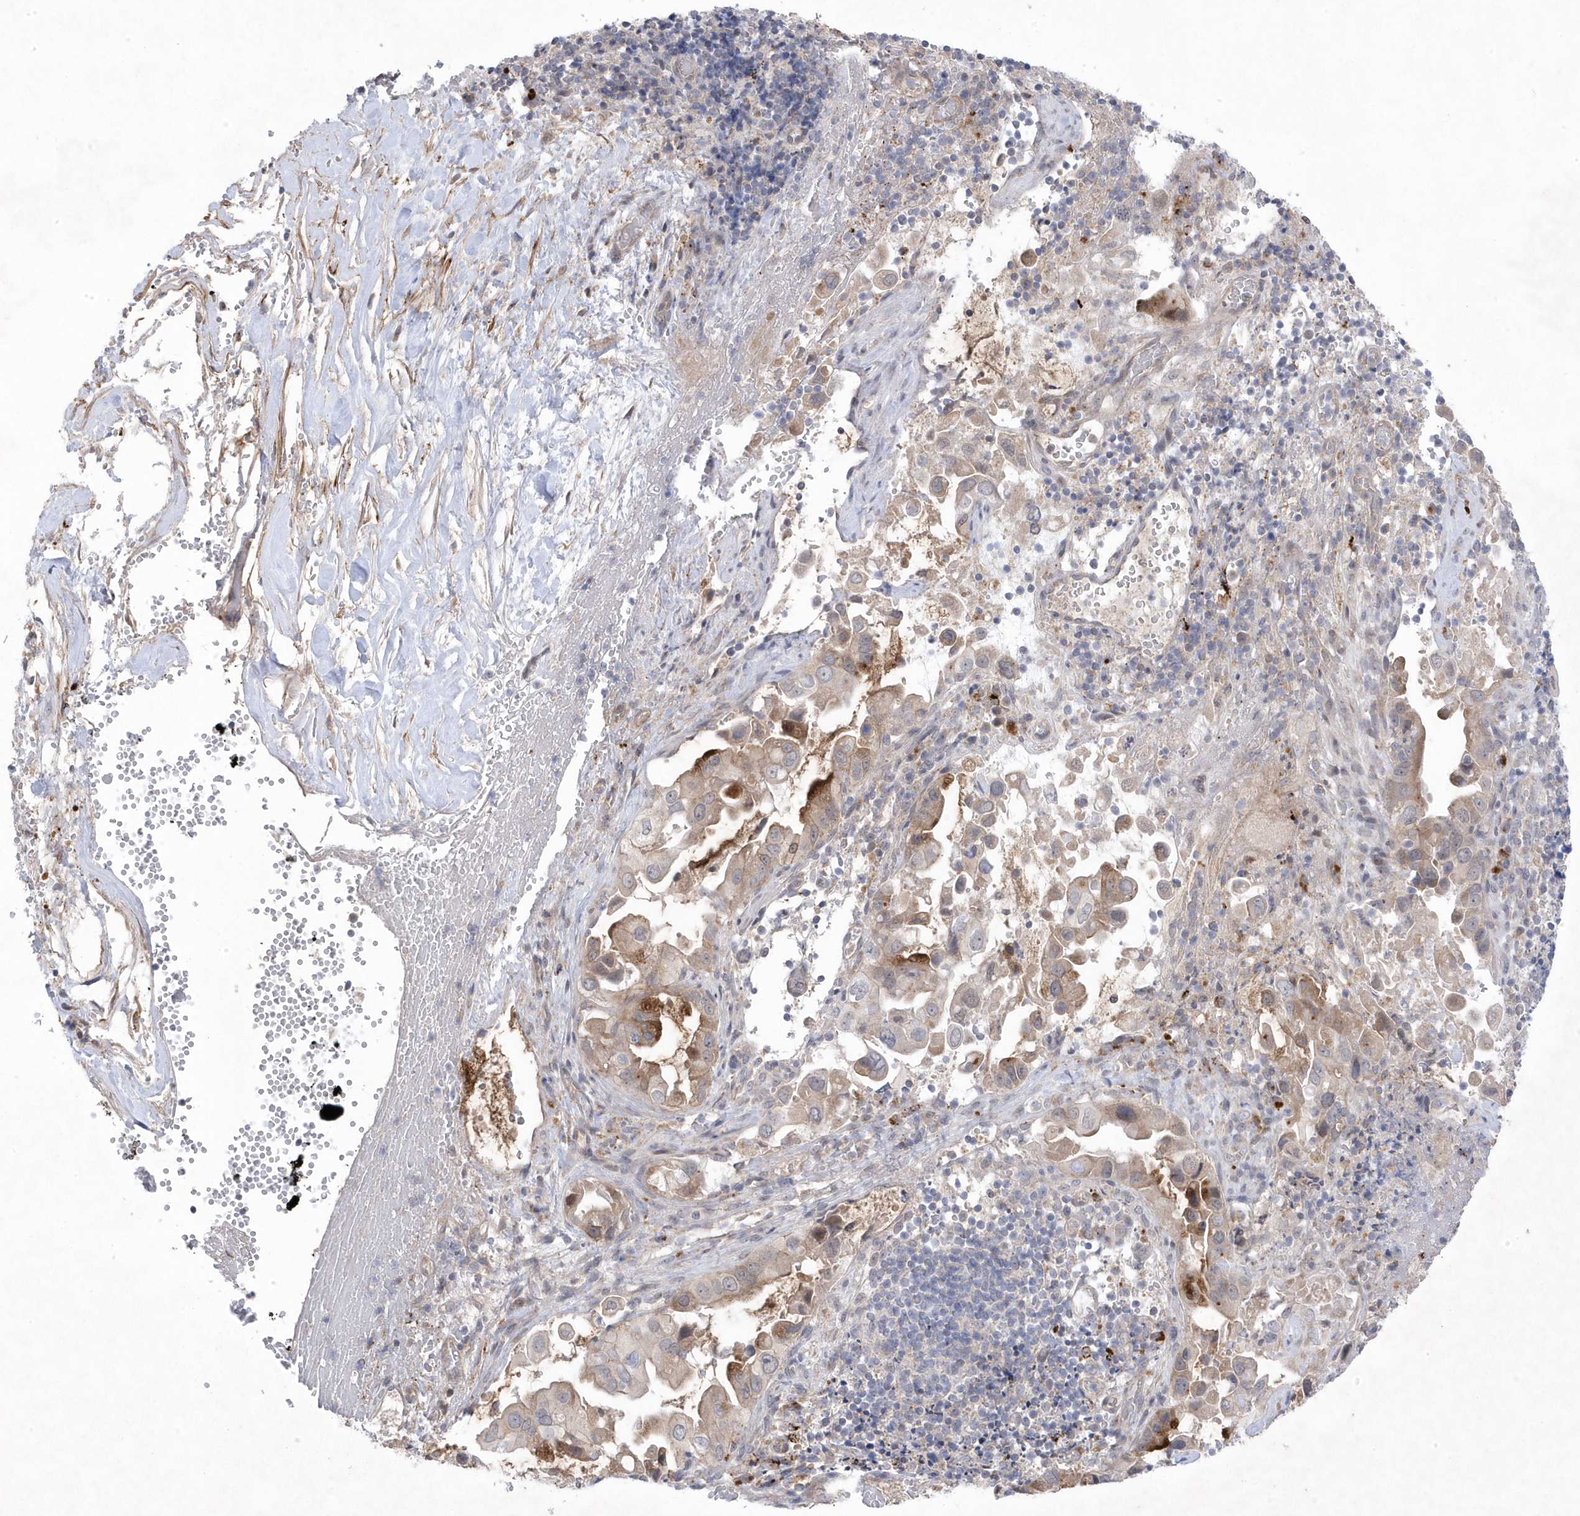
{"staining": {"intensity": "moderate", "quantity": "<25%", "location": "cytoplasmic/membranous"}, "tissue": "pancreatic cancer", "cell_type": "Tumor cells", "image_type": "cancer", "snomed": [{"axis": "morphology", "description": "Inflammation, NOS"}, {"axis": "morphology", "description": "Adenocarcinoma, NOS"}, {"axis": "topography", "description": "Pancreas"}], "caption": "Immunohistochemical staining of pancreatic cancer displays moderate cytoplasmic/membranous protein positivity in approximately <25% of tumor cells. Using DAB (brown) and hematoxylin (blue) stains, captured at high magnification using brightfield microscopy.", "gene": "ANAPC1", "patient": {"sex": "female", "age": 56}}